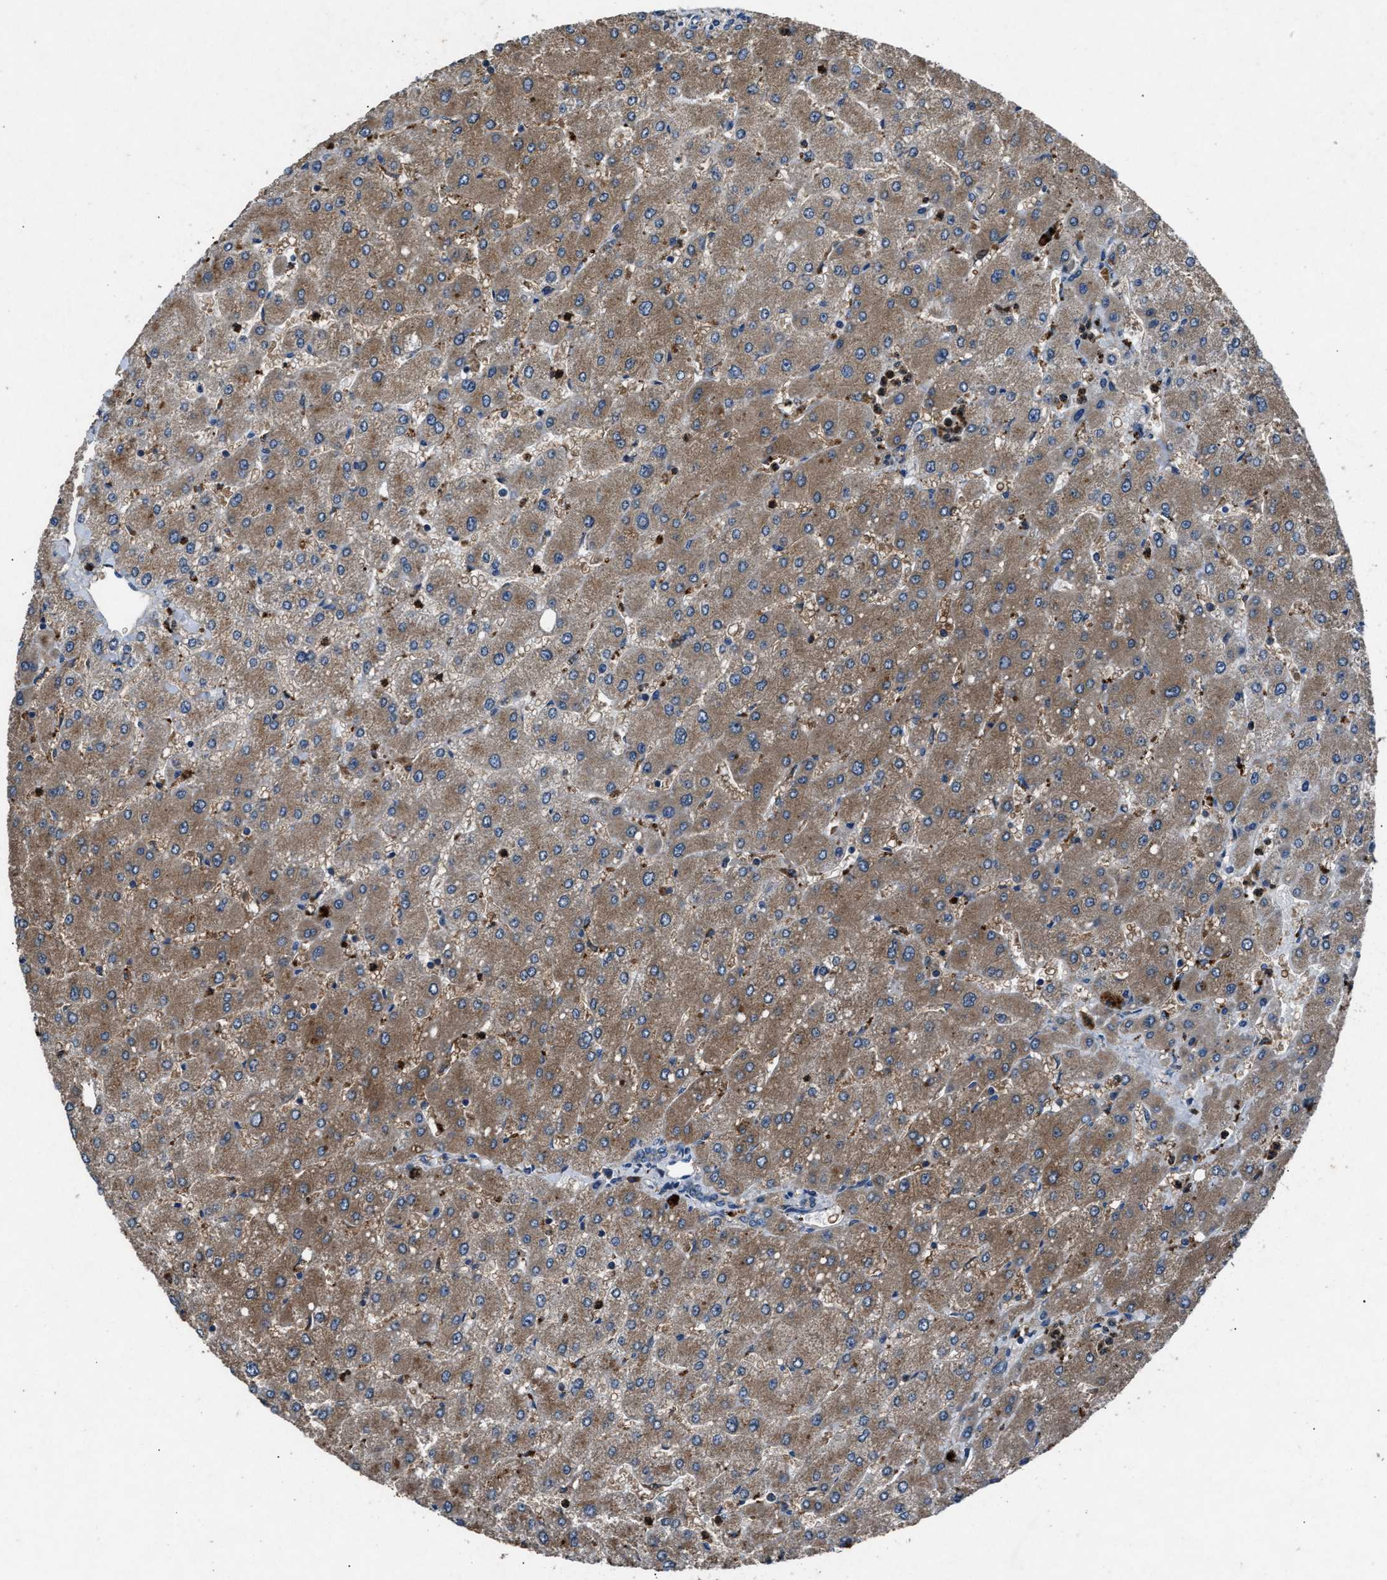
{"staining": {"intensity": "negative", "quantity": "none", "location": "none"}, "tissue": "liver", "cell_type": "Cholangiocytes", "image_type": "normal", "snomed": [{"axis": "morphology", "description": "Normal tissue, NOS"}, {"axis": "topography", "description": "Liver"}], "caption": "This is an immunohistochemistry image of benign human liver. There is no positivity in cholangiocytes.", "gene": "PPID", "patient": {"sex": "male", "age": 55}}